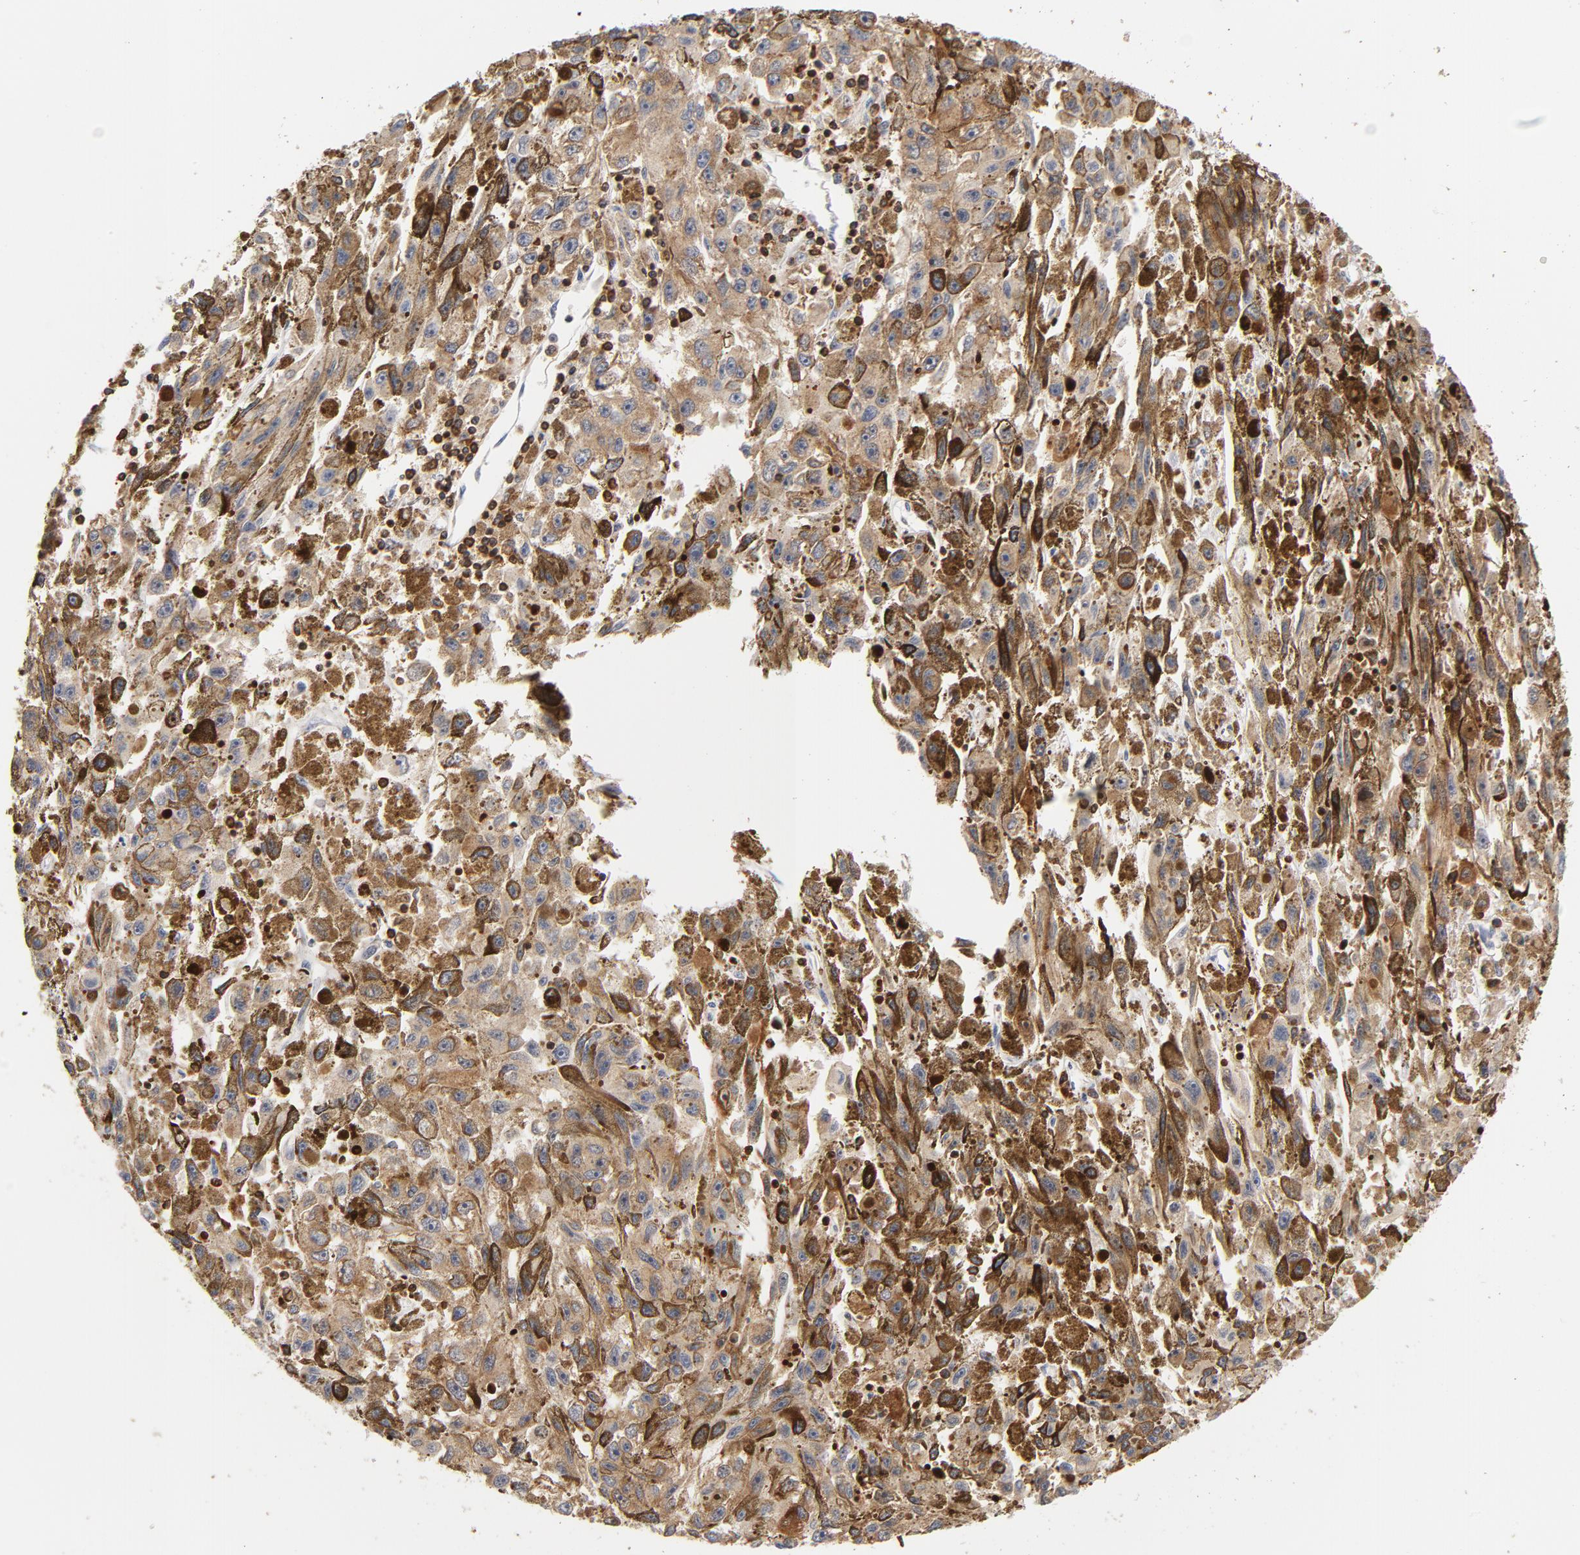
{"staining": {"intensity": "moderate", "quantity": ">75%", "location": "cytoplasmic/membranous"}, "tissue": "melanoma", "cell_type": "Tumor cells", "image_type": "cancer", "snomed": [{"axis": "morphology", "description": "Malignant melanoma, NOS"}, {"axis": "topography", "description": "Skin"}], "caption": "This image shows IHC staining of human melanoma, with medium moderate cytoplasmic/membranous positivity in about >75% of tumor cells.", "gene": "EZR", "patient": {"sex": "female", "age": 104}}